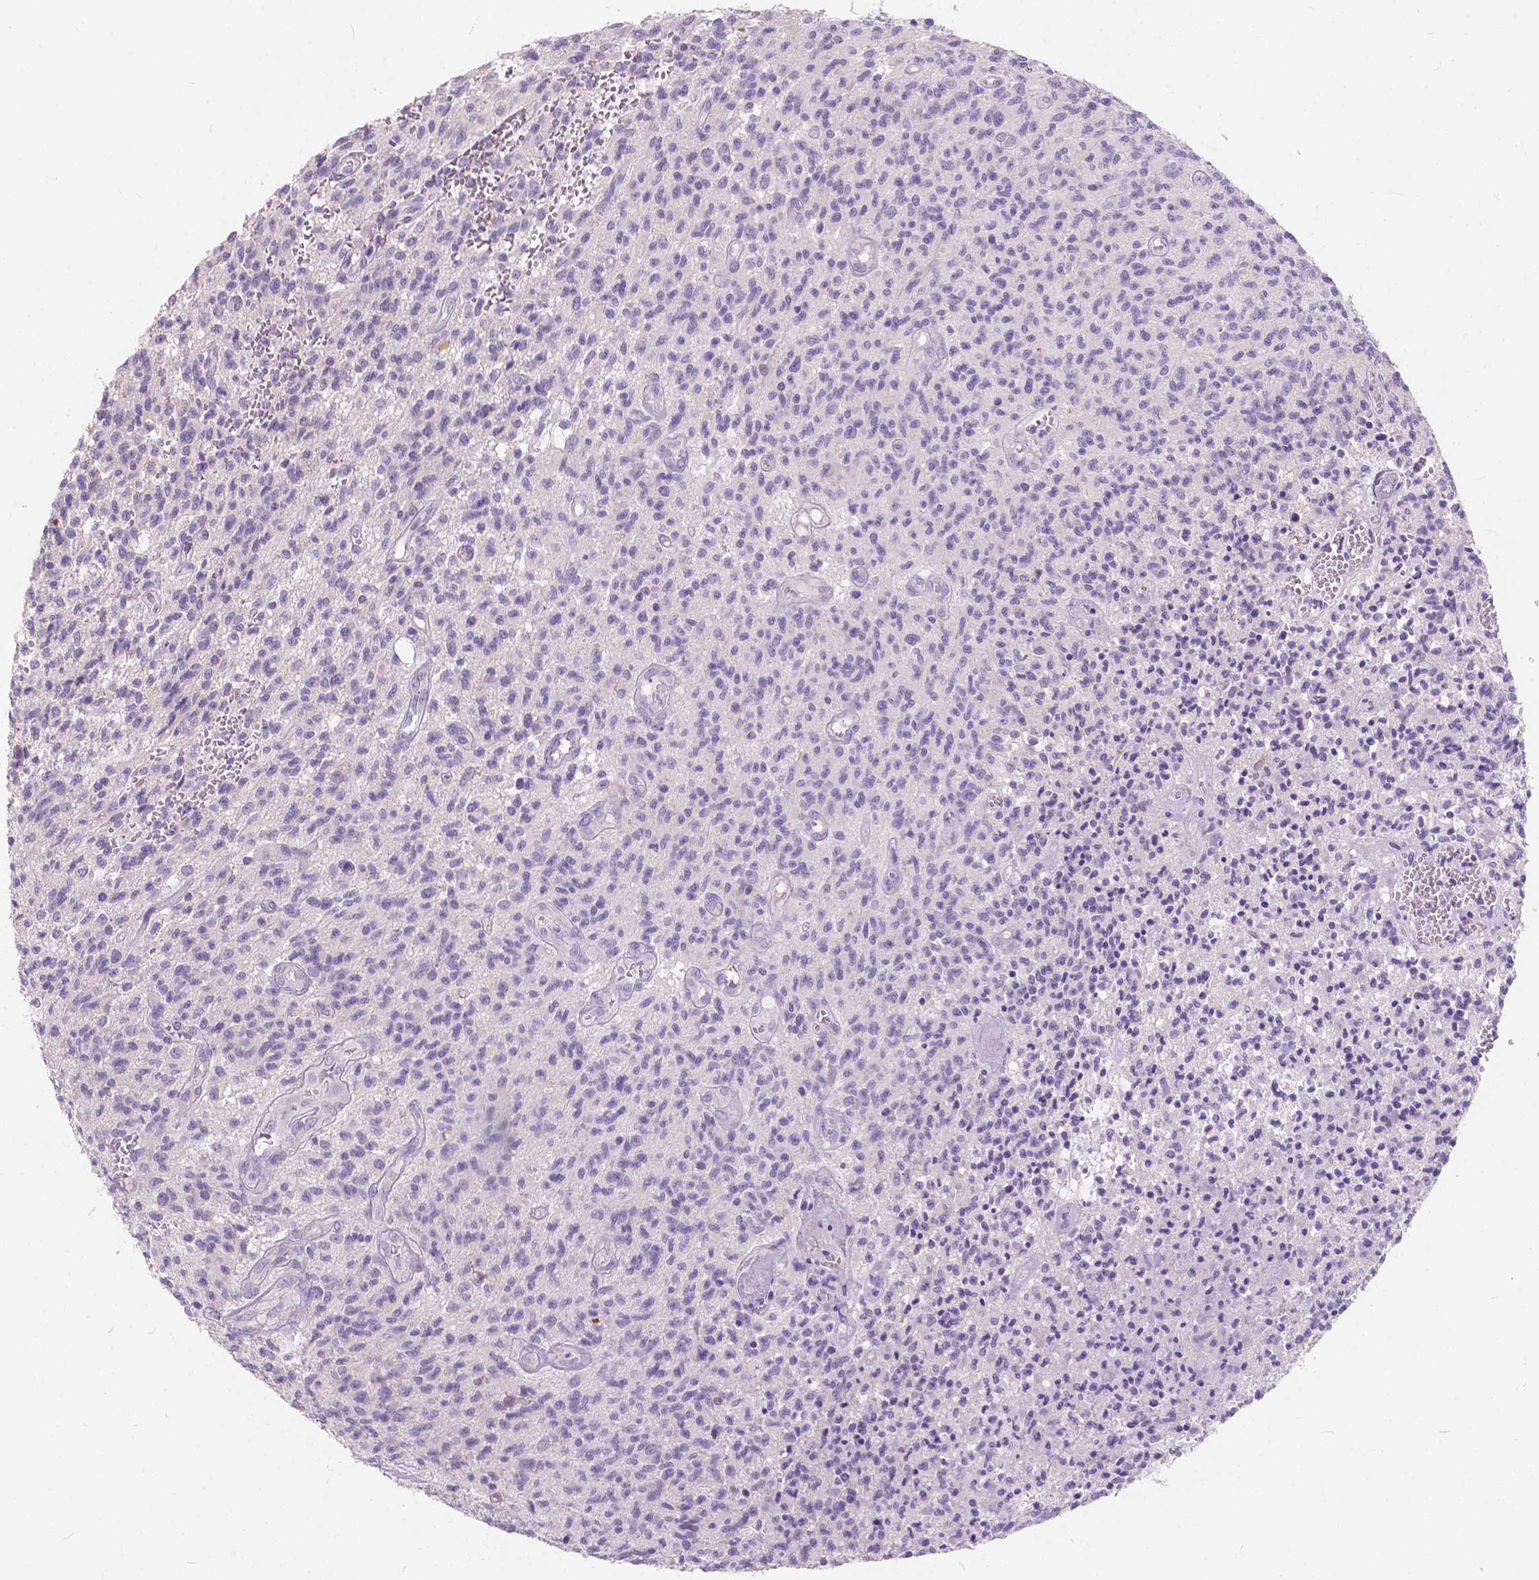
{"staining": {"intensity": "negative", "quantity": "none", "location": "none"}, "tissue": "glioma", "cell_type": "Tumor cells", "image_type": "cancer", "snomed": [{"axis": "morphology", "description": "Glioma, malignant, Low grade"}, {"axis": "topography", "description": "Brain"}], "caption": "Tumor cells are negative for protein expression in human low-grade glioma (malignant).", "gene": "PEX11G", "patient": {"sex": "male", "age": 64}}